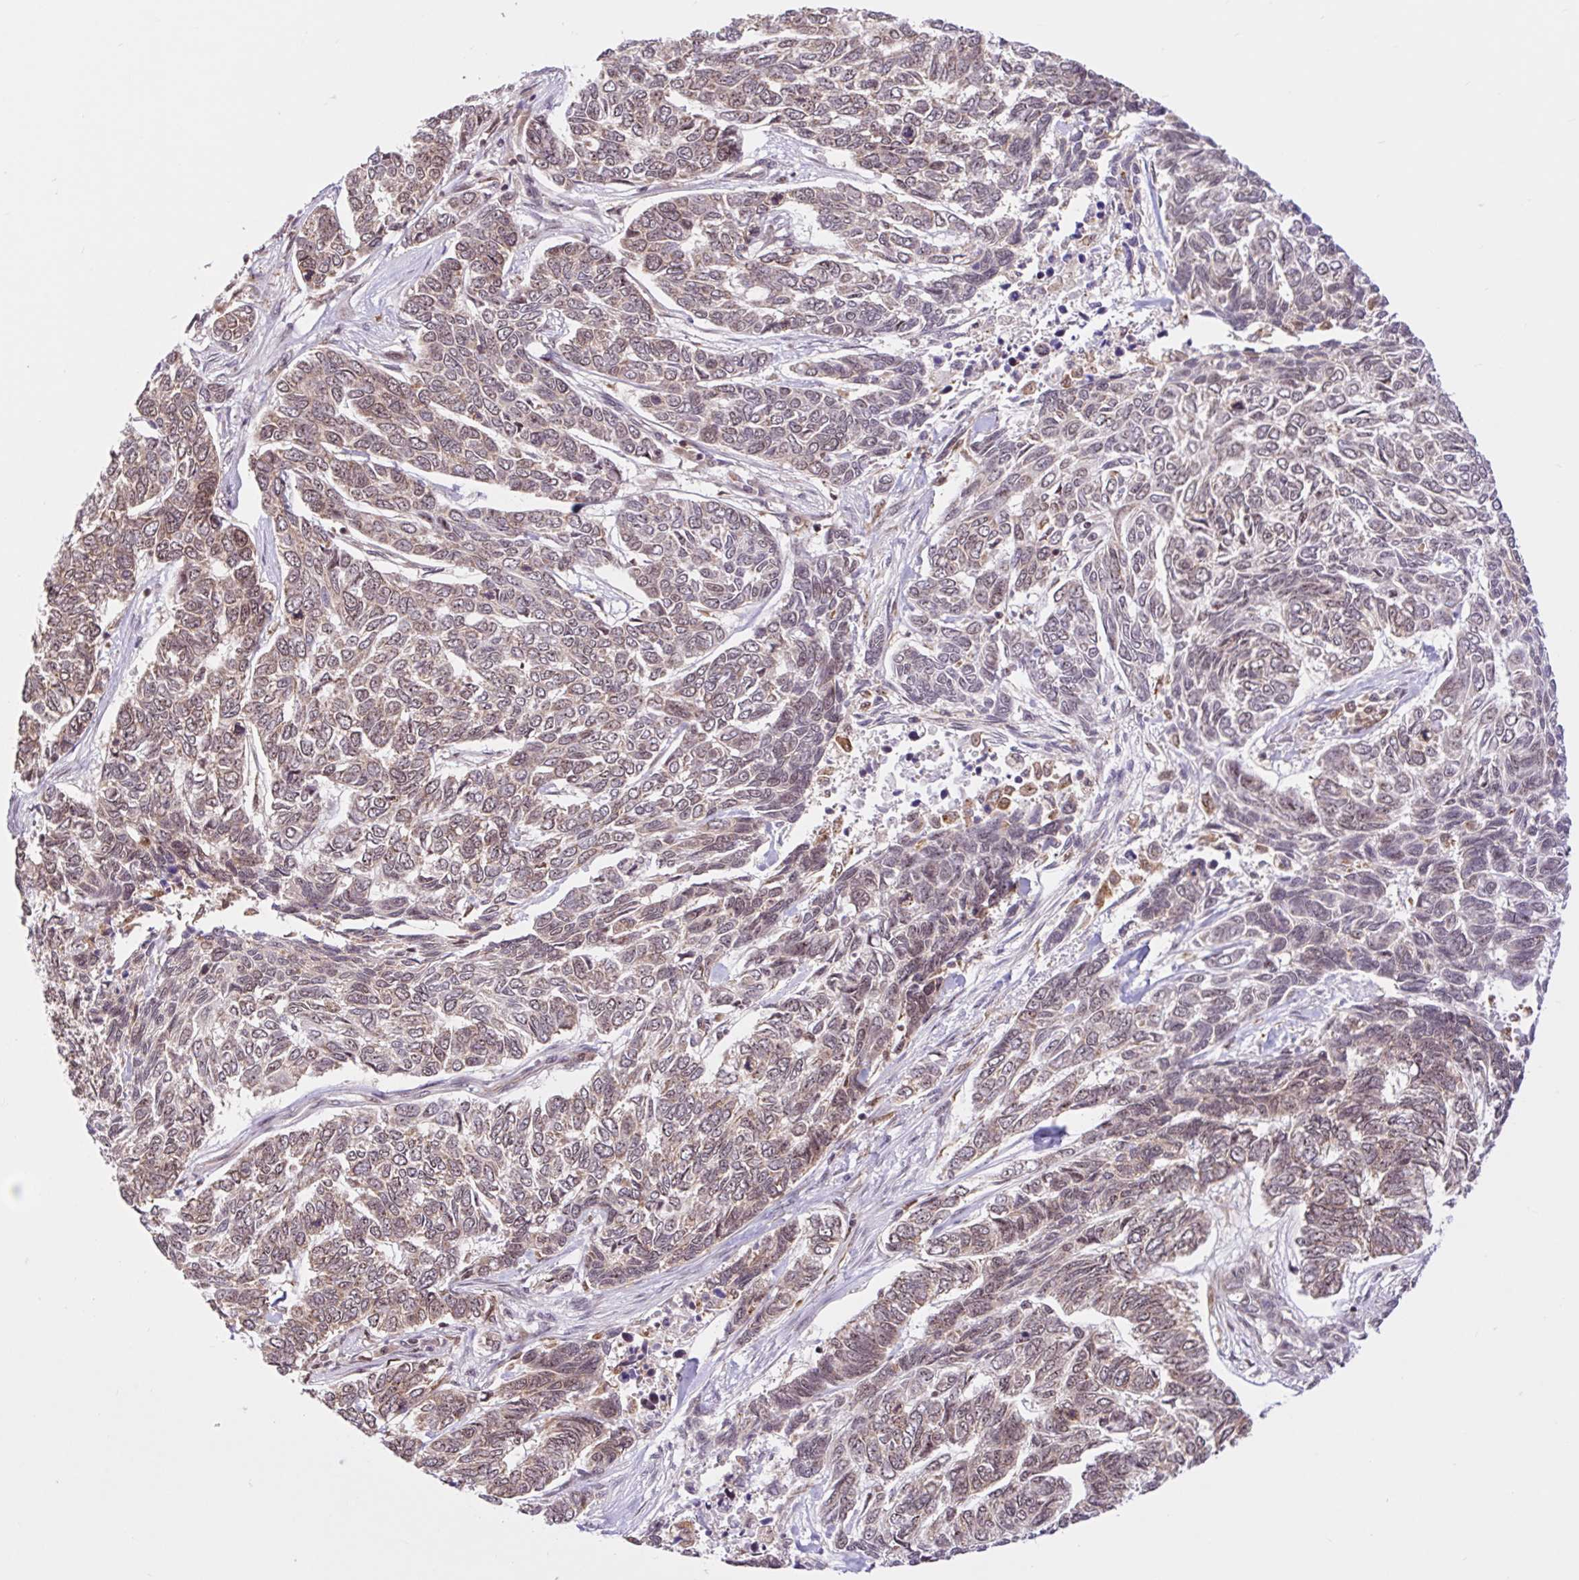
{"staining": {"intensity": "weak", "quantity": "25%-75%", "location": "cytoplasmic/membranous"}, "tissue": "skin cancer", "cell_type": "Tumor cells", "image_type": "cancer", "snomed": [{"axis": "morphology", "description": "Basal cell carcinoma"}, {"axis": "topography", "description": "Skin"}], "caption": "Human skin basal cell carcinoma stained with a protein marker demonstrates weak staining in tumor cells.", "gene": "CCDC12", "patient": {"sex": "female", "age": 65}}